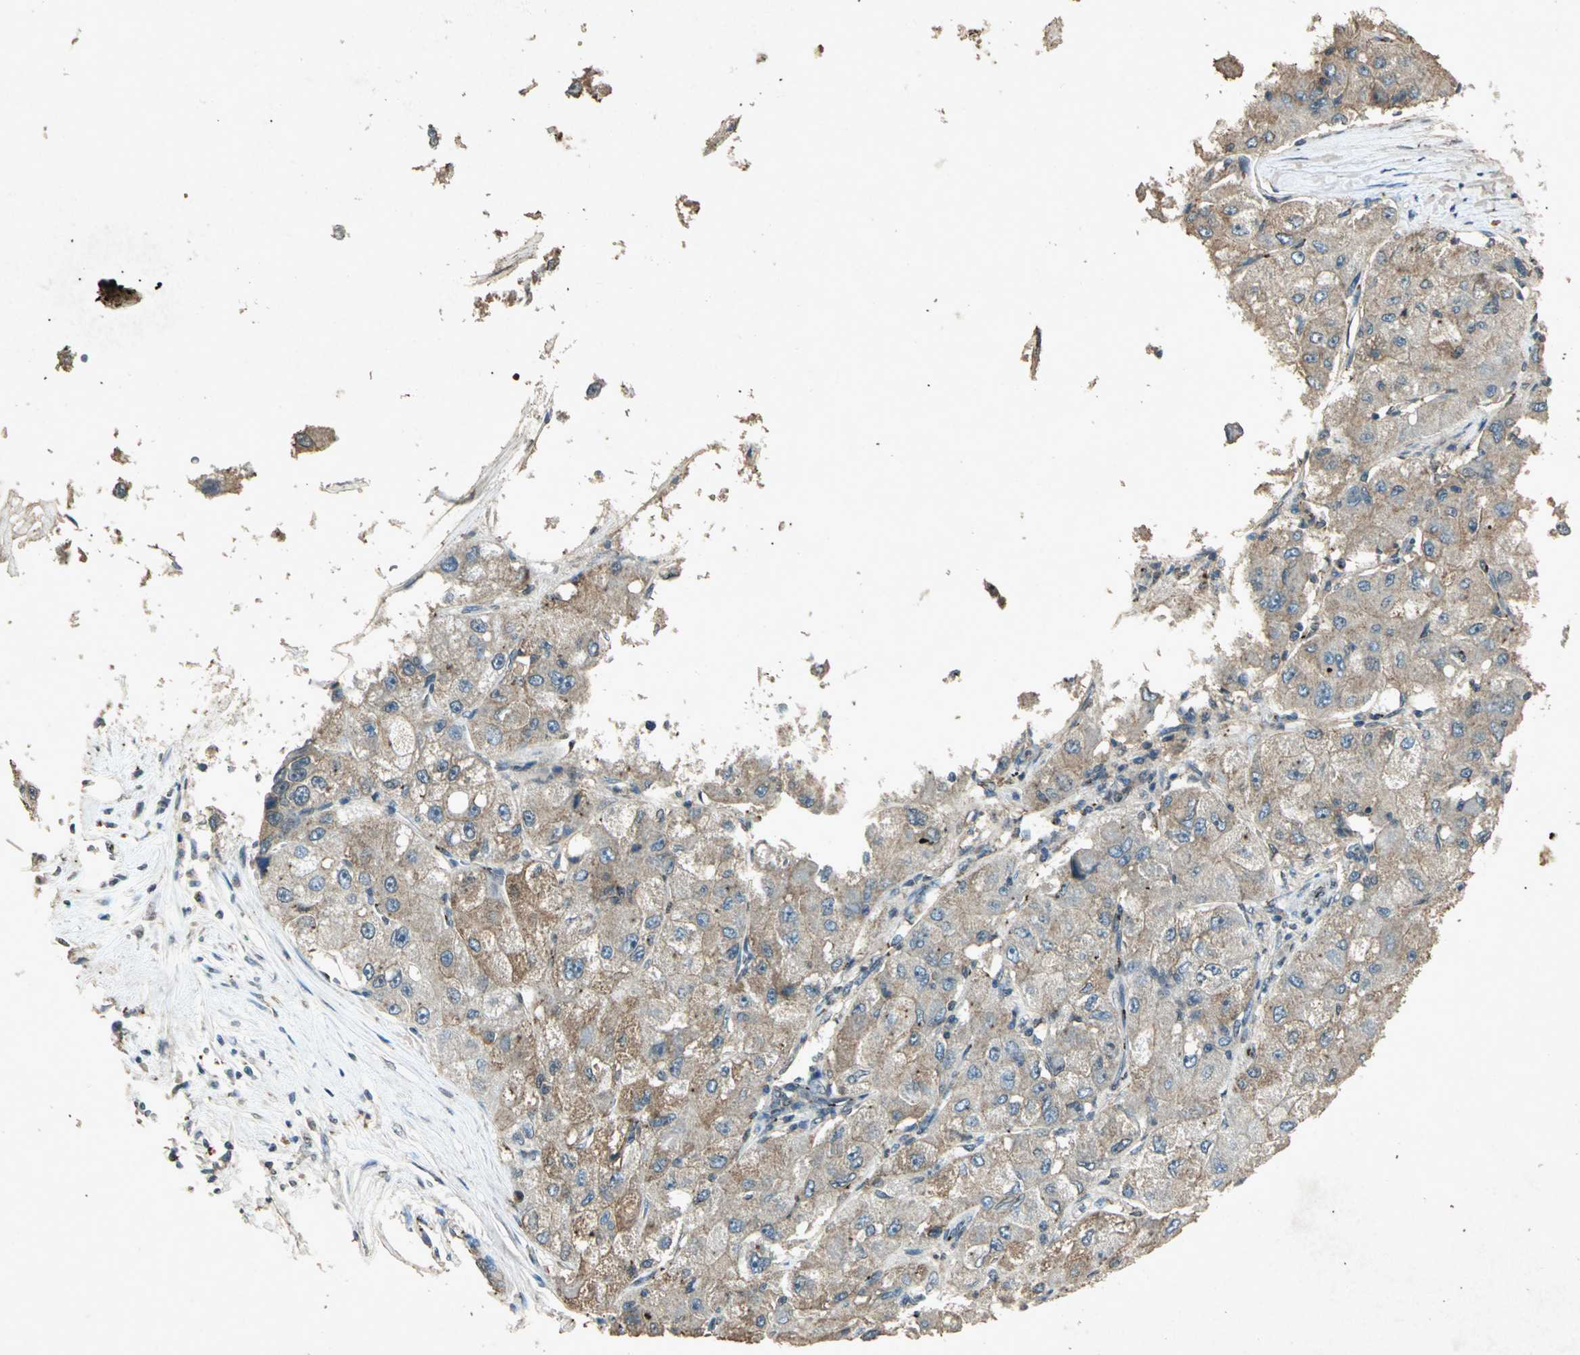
{"staining": {"intensity": "moderate", "quantity": "25%-75%", "location": "cytoplasmic/membranous"}, "tissue": "liver cancer", "cell_type": "Tumor cells", "image_type": "cancer", "snomed": [{"axis": "morphology", "description": "Carcinoma, Hepatocellular, NOS"}, {"axis": "topography", "description": "Liver"}], "caption": "IHC image of neoplastic tissue: hepatocellular carcinoma (liver) stained using immunohistochemistry (IHC) reveals medium levels of moderate protein expression localized specifically in the cytoplasmic/membranous of tumor cells, appearing as a cytoplasmic/membranous brown color.", "gene": "PSEN1", "patient": {"sex": "male", "age": 80}}